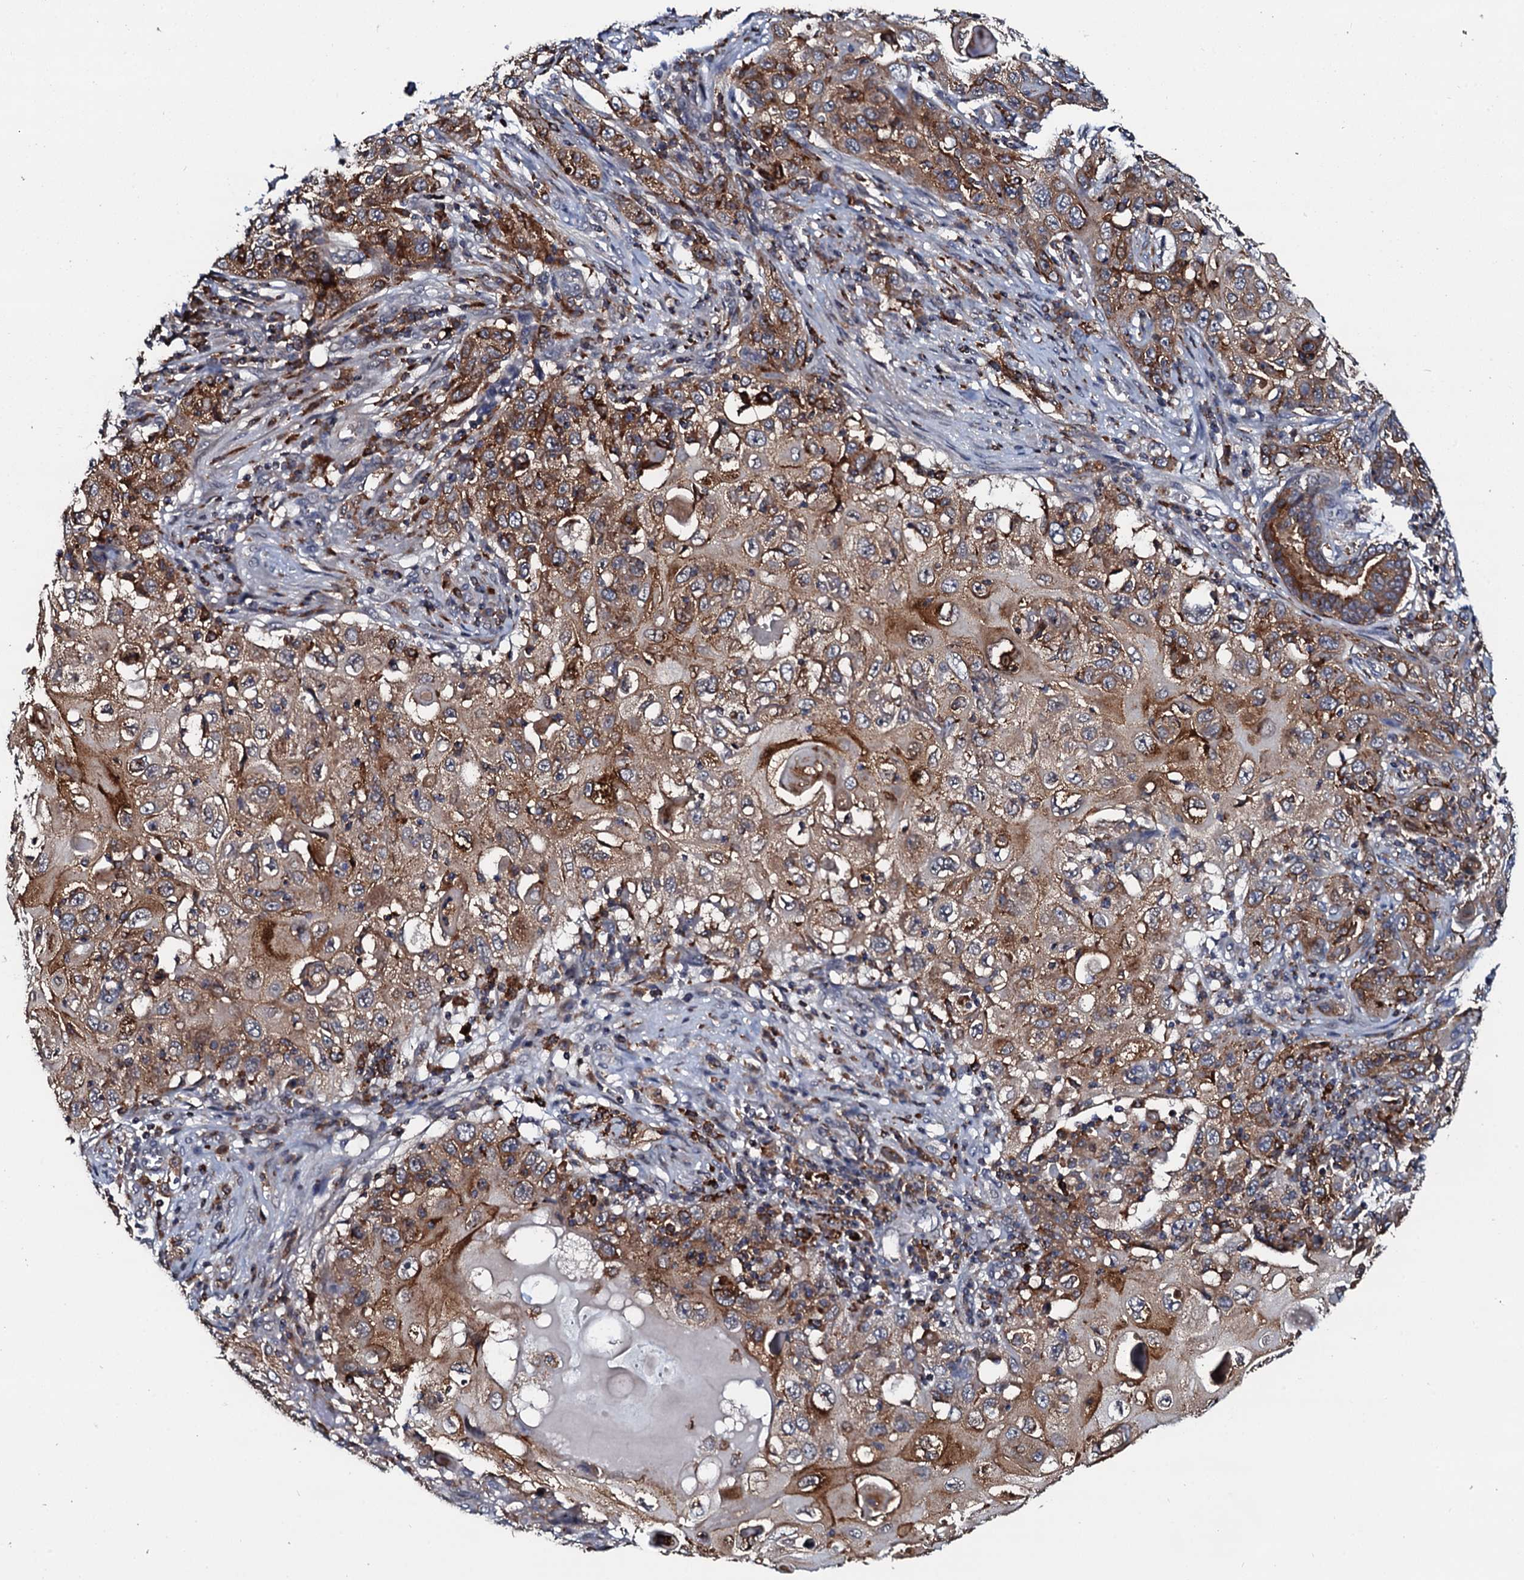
{"staining": {"intensity": "moderate", "quantity": ">75%", "location": "cytoplasmic/membranous"}, "tissue": "skin cancer", "cell_type": "Tumor cells", "image_type": "cancer", "snomed": [{"axis": "morphology", "description": "Squamous cell carcinoma, NOS"}, {"axis": "topography", "description": "Skin"}], "caption": "Skin cancer (squamous cell carcinoma) tissue reveals moderate cytoplasmic/membranous staining in approximately >75% of tumor cells, visualized by immunohistochemistry.", "gene": "VAMP8", "patient": {"sex": "female", "age": 88}}